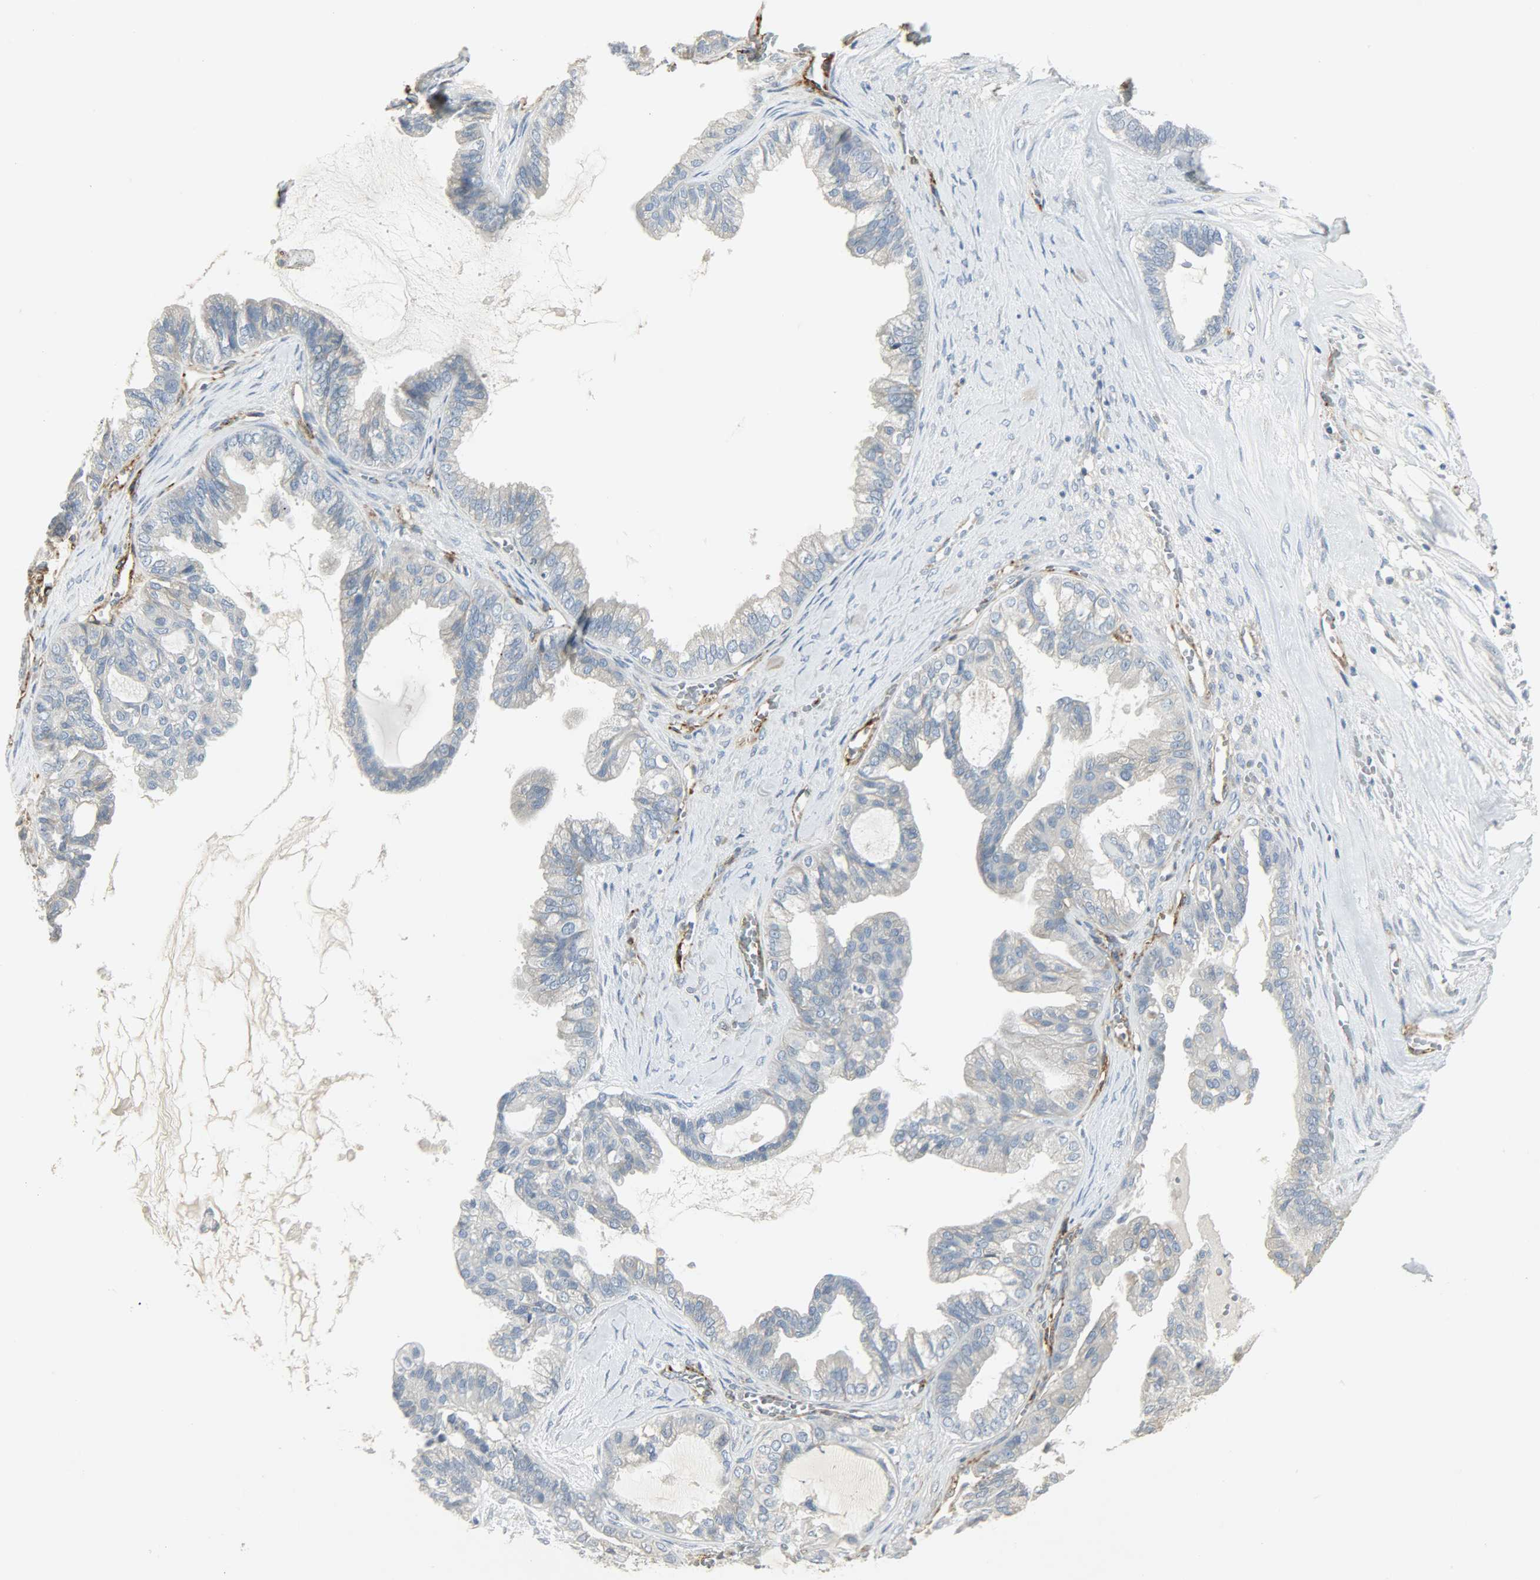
{"staining": {"intensity": "negative", "quantity": "none", "location": "none"}, "tissue": "ovarian cancer", "cell_type": "Tumor cells", "image_type": "cancer", "snomed": [{"axis": "morphology", "description": "Carcinoma, NOS"}, {"axis": "morphology", "description": "Carcinoma, endometroid"}, {"axis": "topography", "description": "Ovary"}], "caption": "DAB immunohistochemical staining of ovarian cancer (carcinoma) displays no significant expression in tumor cells.", "gene": "ENPEP", "patient": {"sex": "female", "age": 50}}